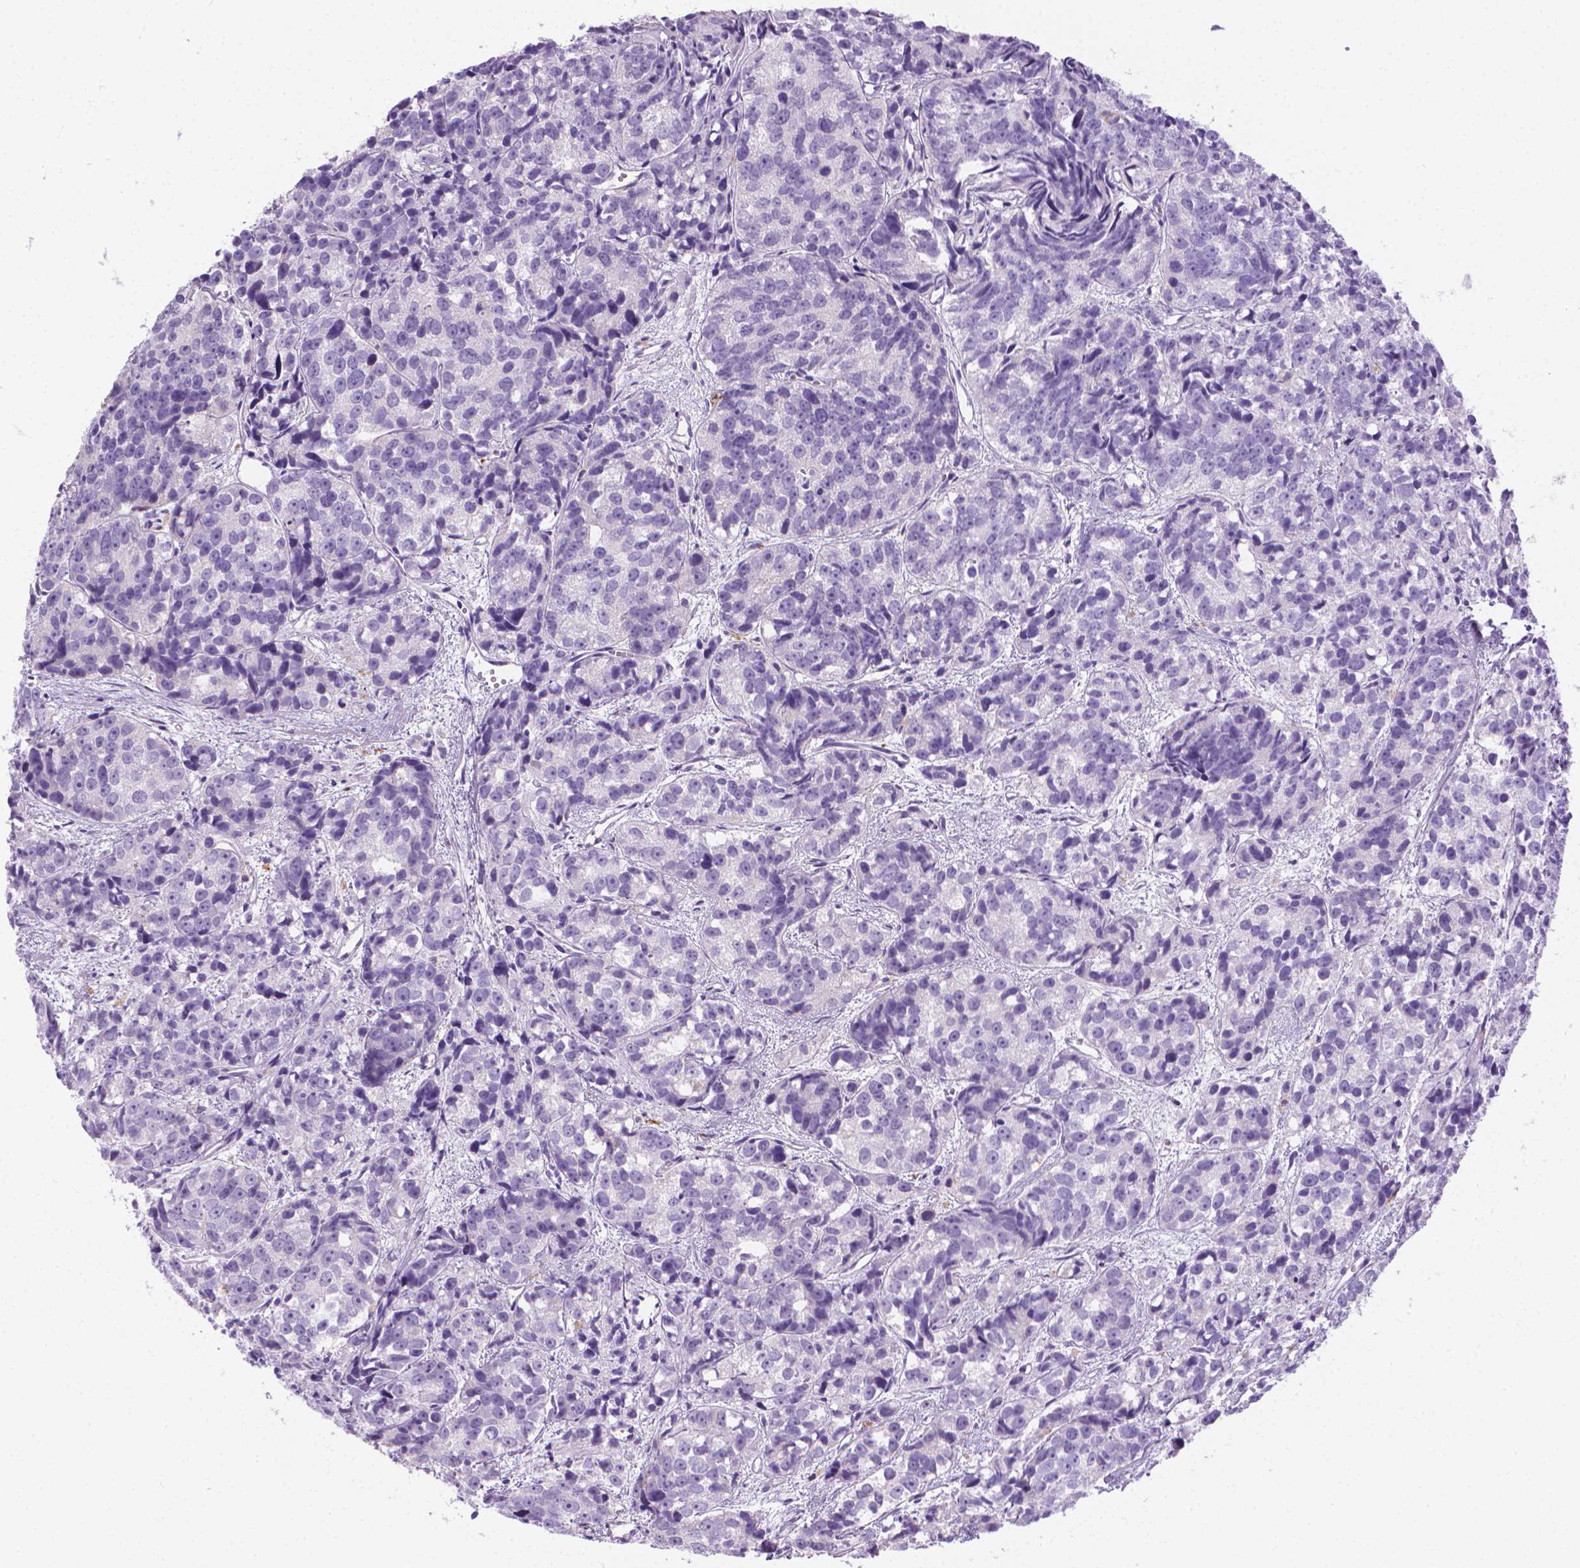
{"staining": {"intensity": "negative", "quantity": "none", "location": "none"}, "tissue": "prostate cancer", "cell_type": "Tumor cells", "image_type": "cancer", "snomed": [{"axis": "morphology", "description": "Adenocarcinoma, High grade"}, {"axis": "topography", "description": "Prostate"}], "caption": "Immunohistochemistry histopathology image of neoplastic tissue: human prostate cancer stained with DAB (3,3'-diaminobenzidine) demonstrates no significant protein positivity in tumor cells. (DAB (3,3'-diaminobenzidine) immunohistochemistry, high magnification).", "gene": "SPAG6", "patient": {"sex": "male", "age": 77}}